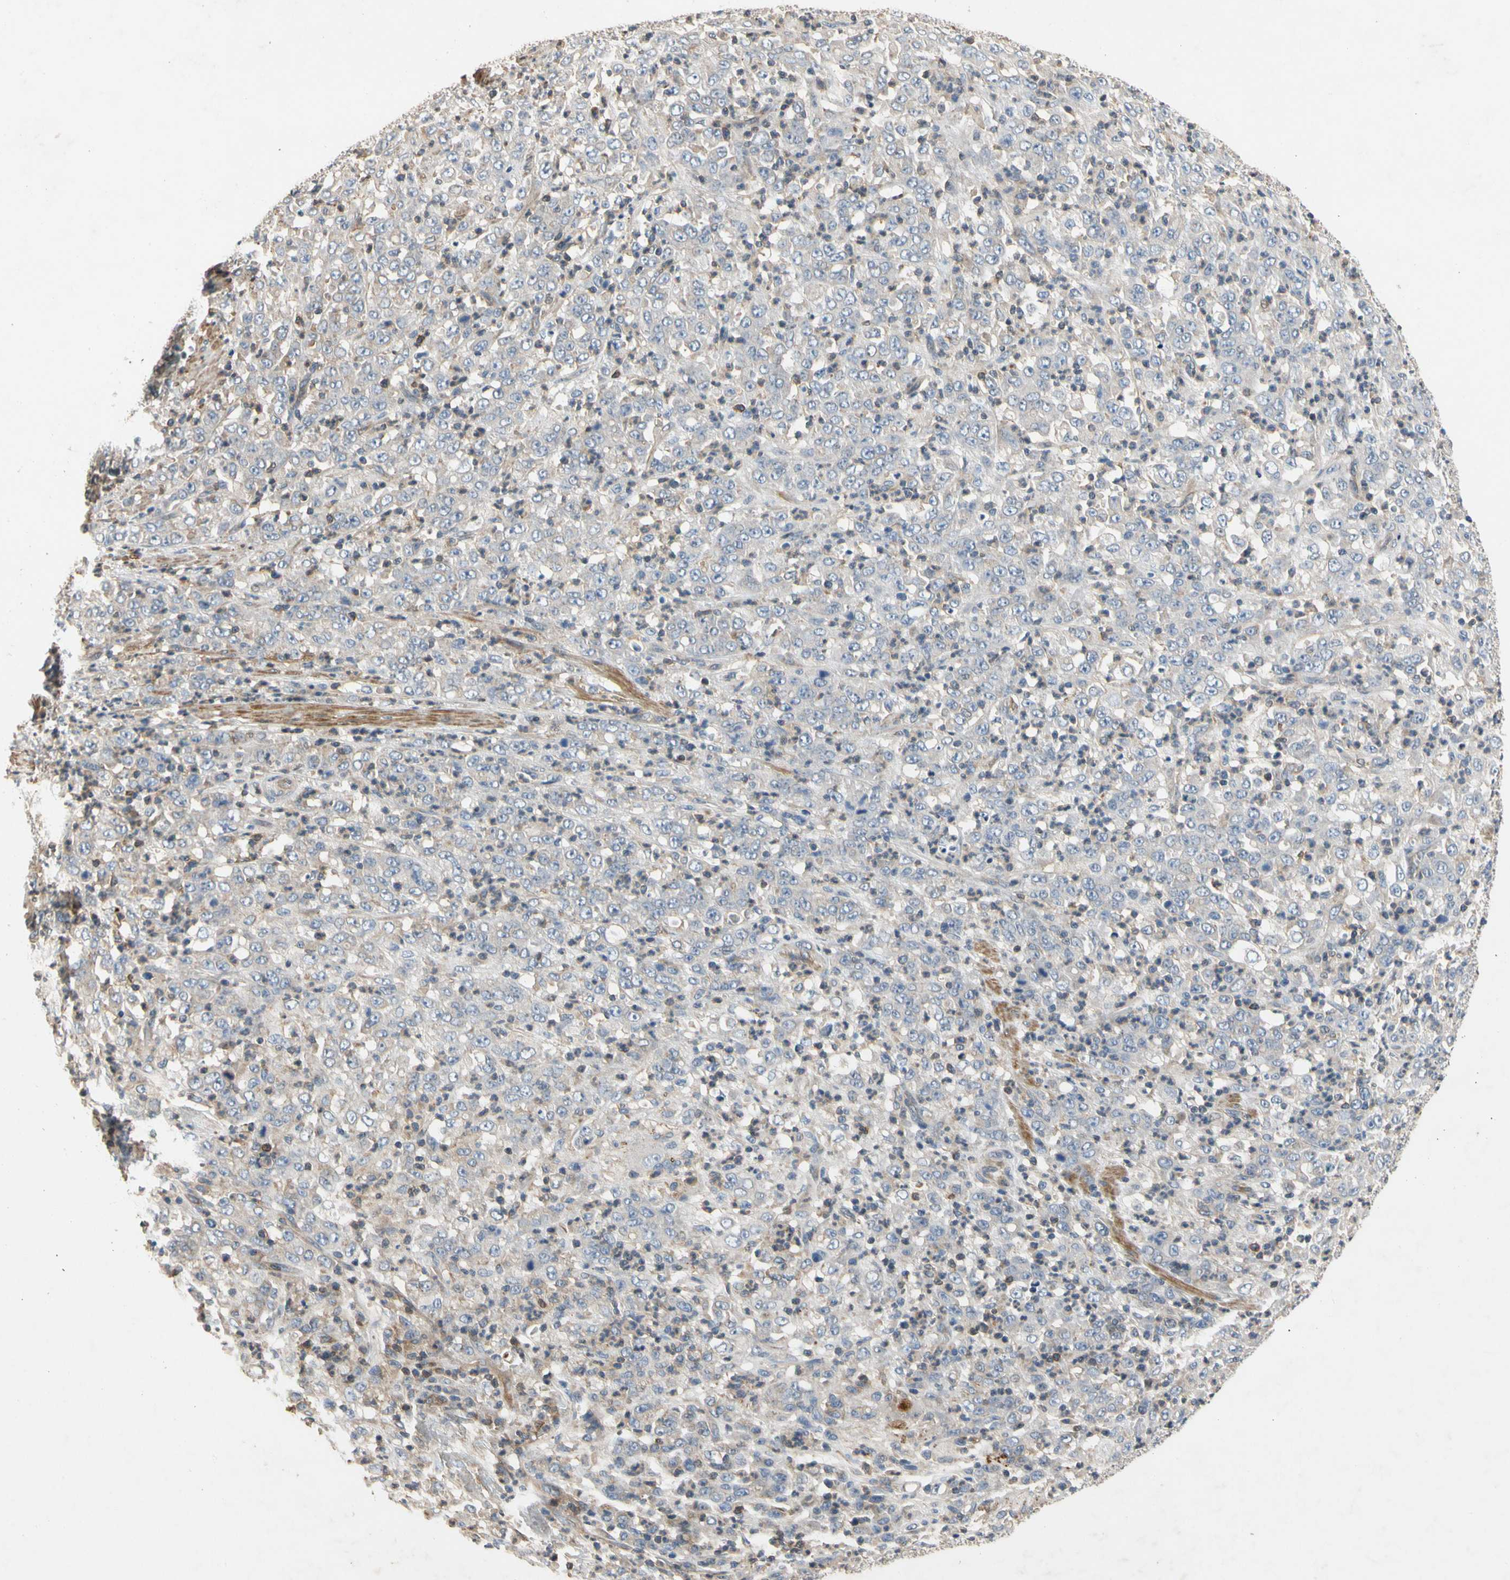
{"staining": {"intensity": "negative", "quantity": "none", "location": "none"}, "tissue": "stomach cancer", "cell_type": "Tumor cells", "image_type": "cancer", "snomed": [{"axis": "morphology", "description": "Adenocarcinoma, NOS"}, {"axis": "topography", "description": "Stomach, lower"}], "caption": "The histopathology image shows no staining of tumor cells in stomach cancer (adenocarcinoma). Nuclei are stained in blue.", "gene": "CRTAC1", "patient": {"sex": "female", "age": 71}}